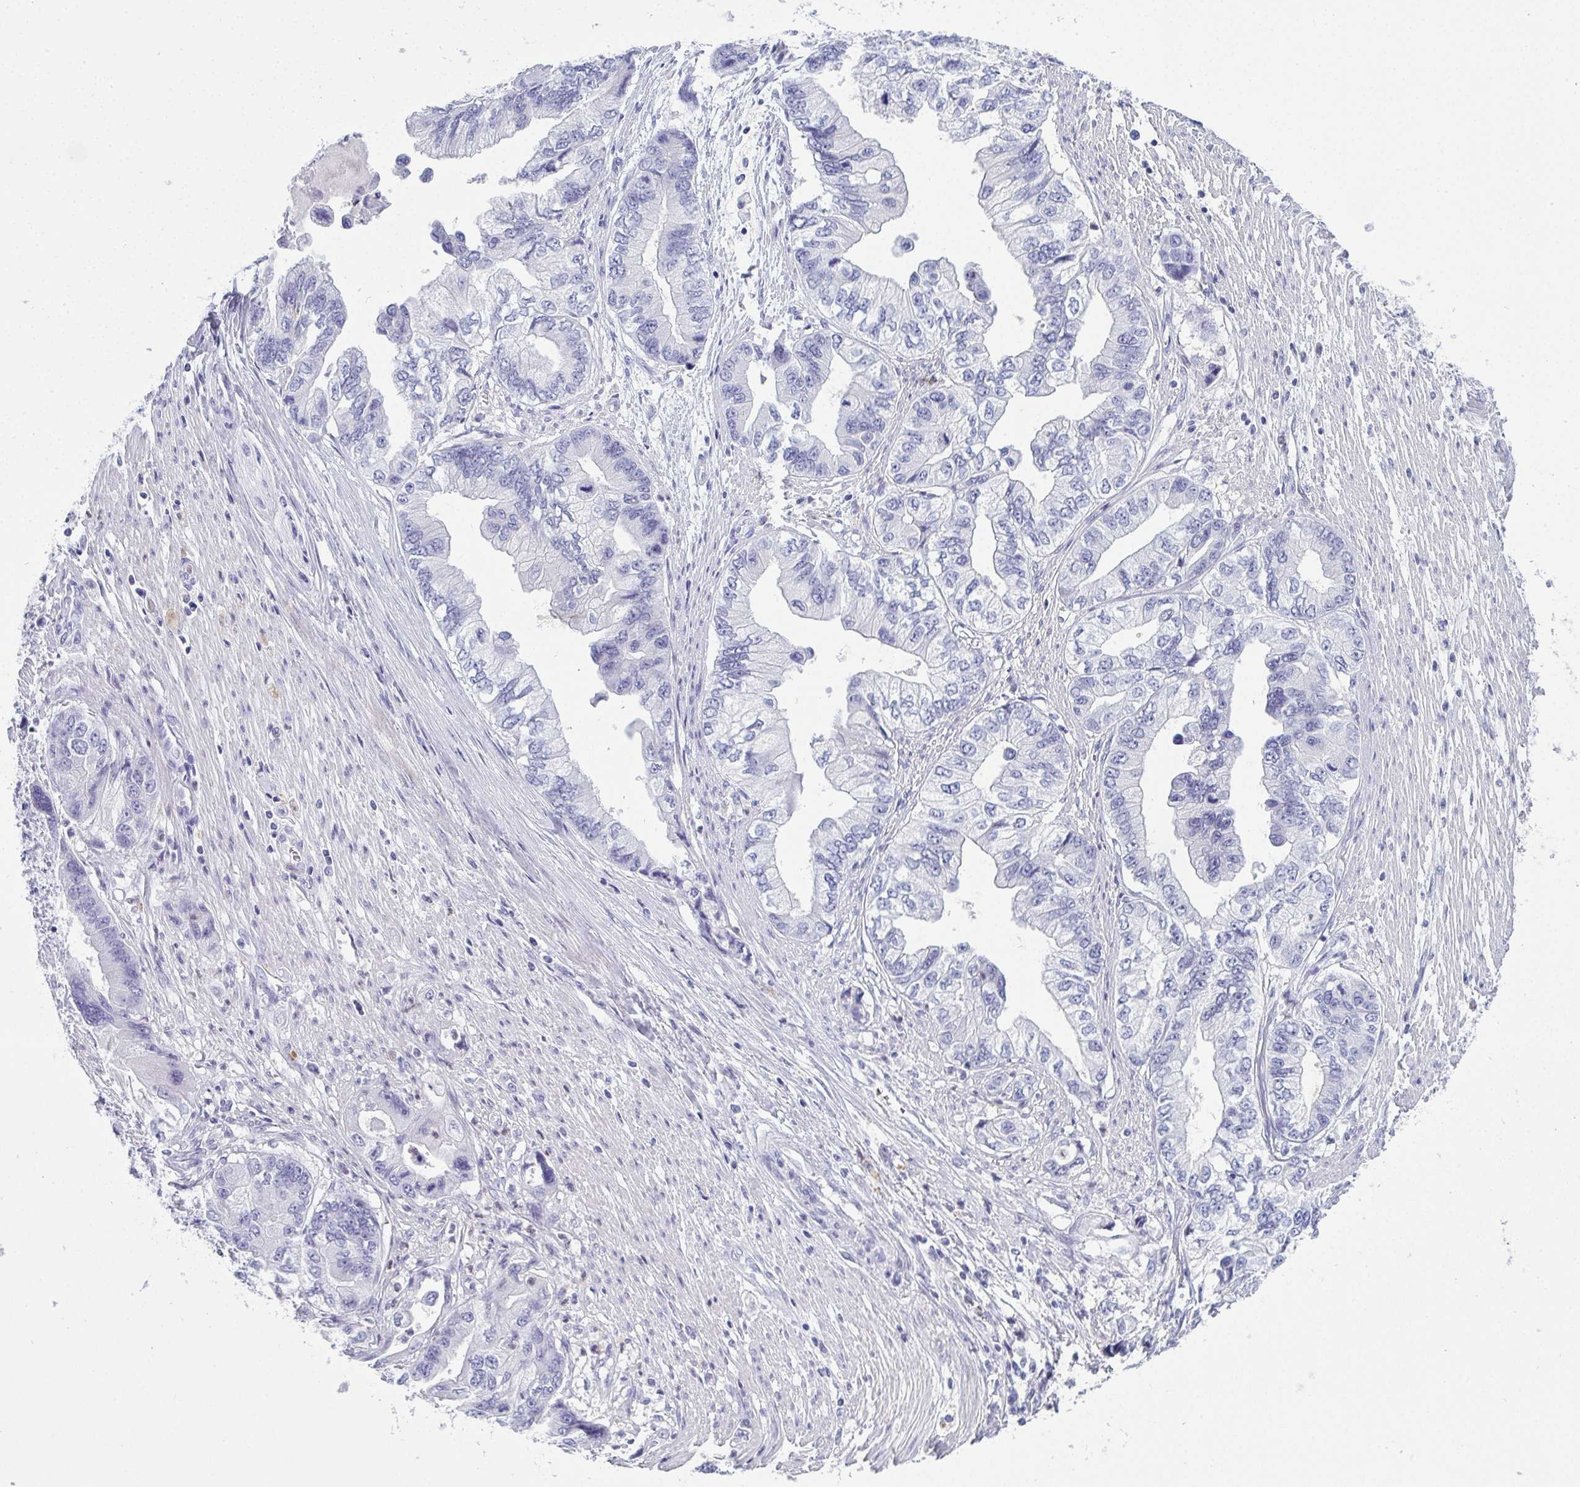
{"staining": {"intensity": "negative", "quantity": "none", "location": "none"}, "tissue": "stomach cancer", "cell_type": "Tumor cells", "image_type": "cancer", "snomed": [{"axis": "morphology", "description": "Adenocarcinoma, NOS"}, {"axis": "topography", "description": "Pancreas"}, {"axis": "topography", "description": "Stomach, upper"}], "caption": "Stomach cancer (adenocarcinoma) stained for a protein using immunohistochemistry (IHC) exhibits no expression tumor cells.", "gene": "SERPINB10", "patient": {"sex": "male", "age": 77}}